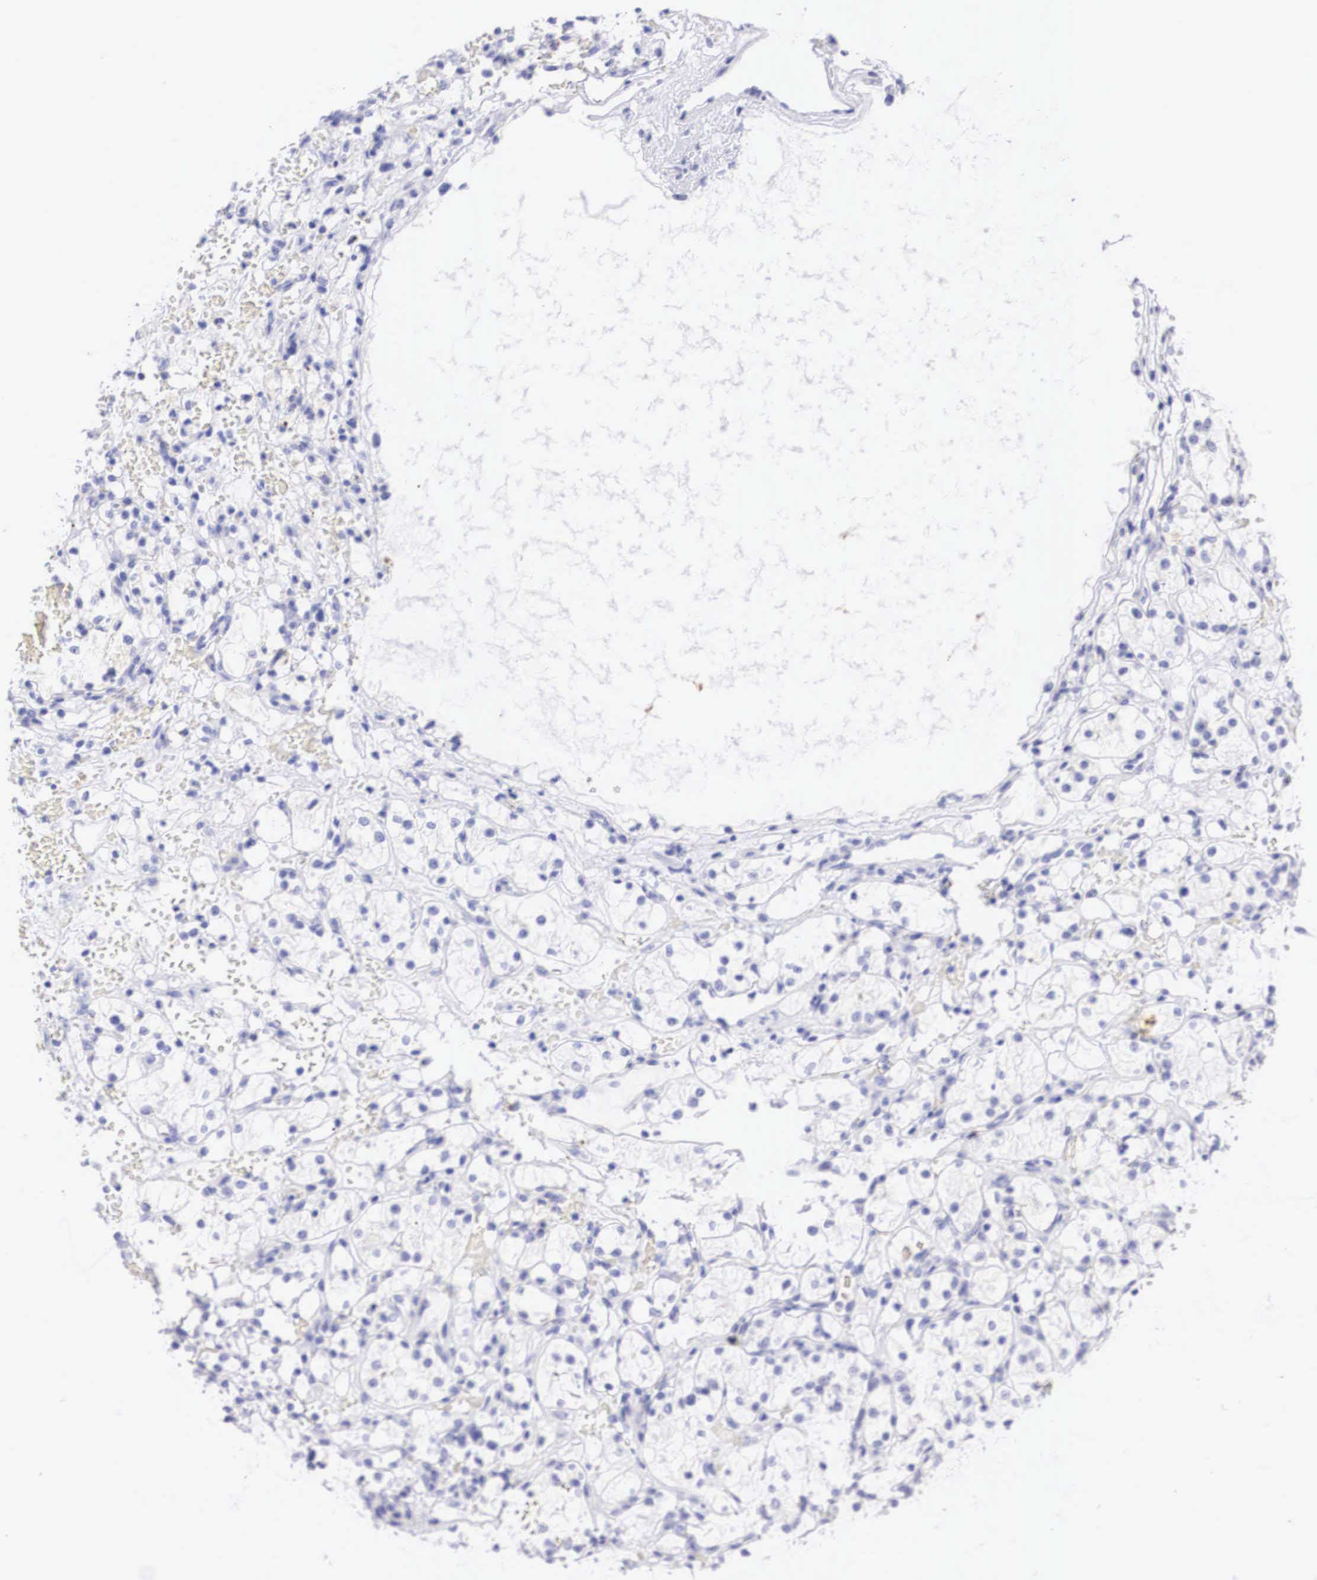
{"staining": {"intensity": "negative", "quantity": "none", "location": "none"}, "tissue": "renal cancer", "cell_type": "Tumor cells", "image_type": "cancer", "snomed": [{"axis": "morphology", "description": "Adenocarcinoma, NOS"}, {"axis": "topography", "description": "Kidney"}], "caption": "IHC micrograph of renal cancer stained for a protein (brown), which shows no staining in tumor cells.", "gene": "TYR", "patient": {"sex": "female", "age": 60}}